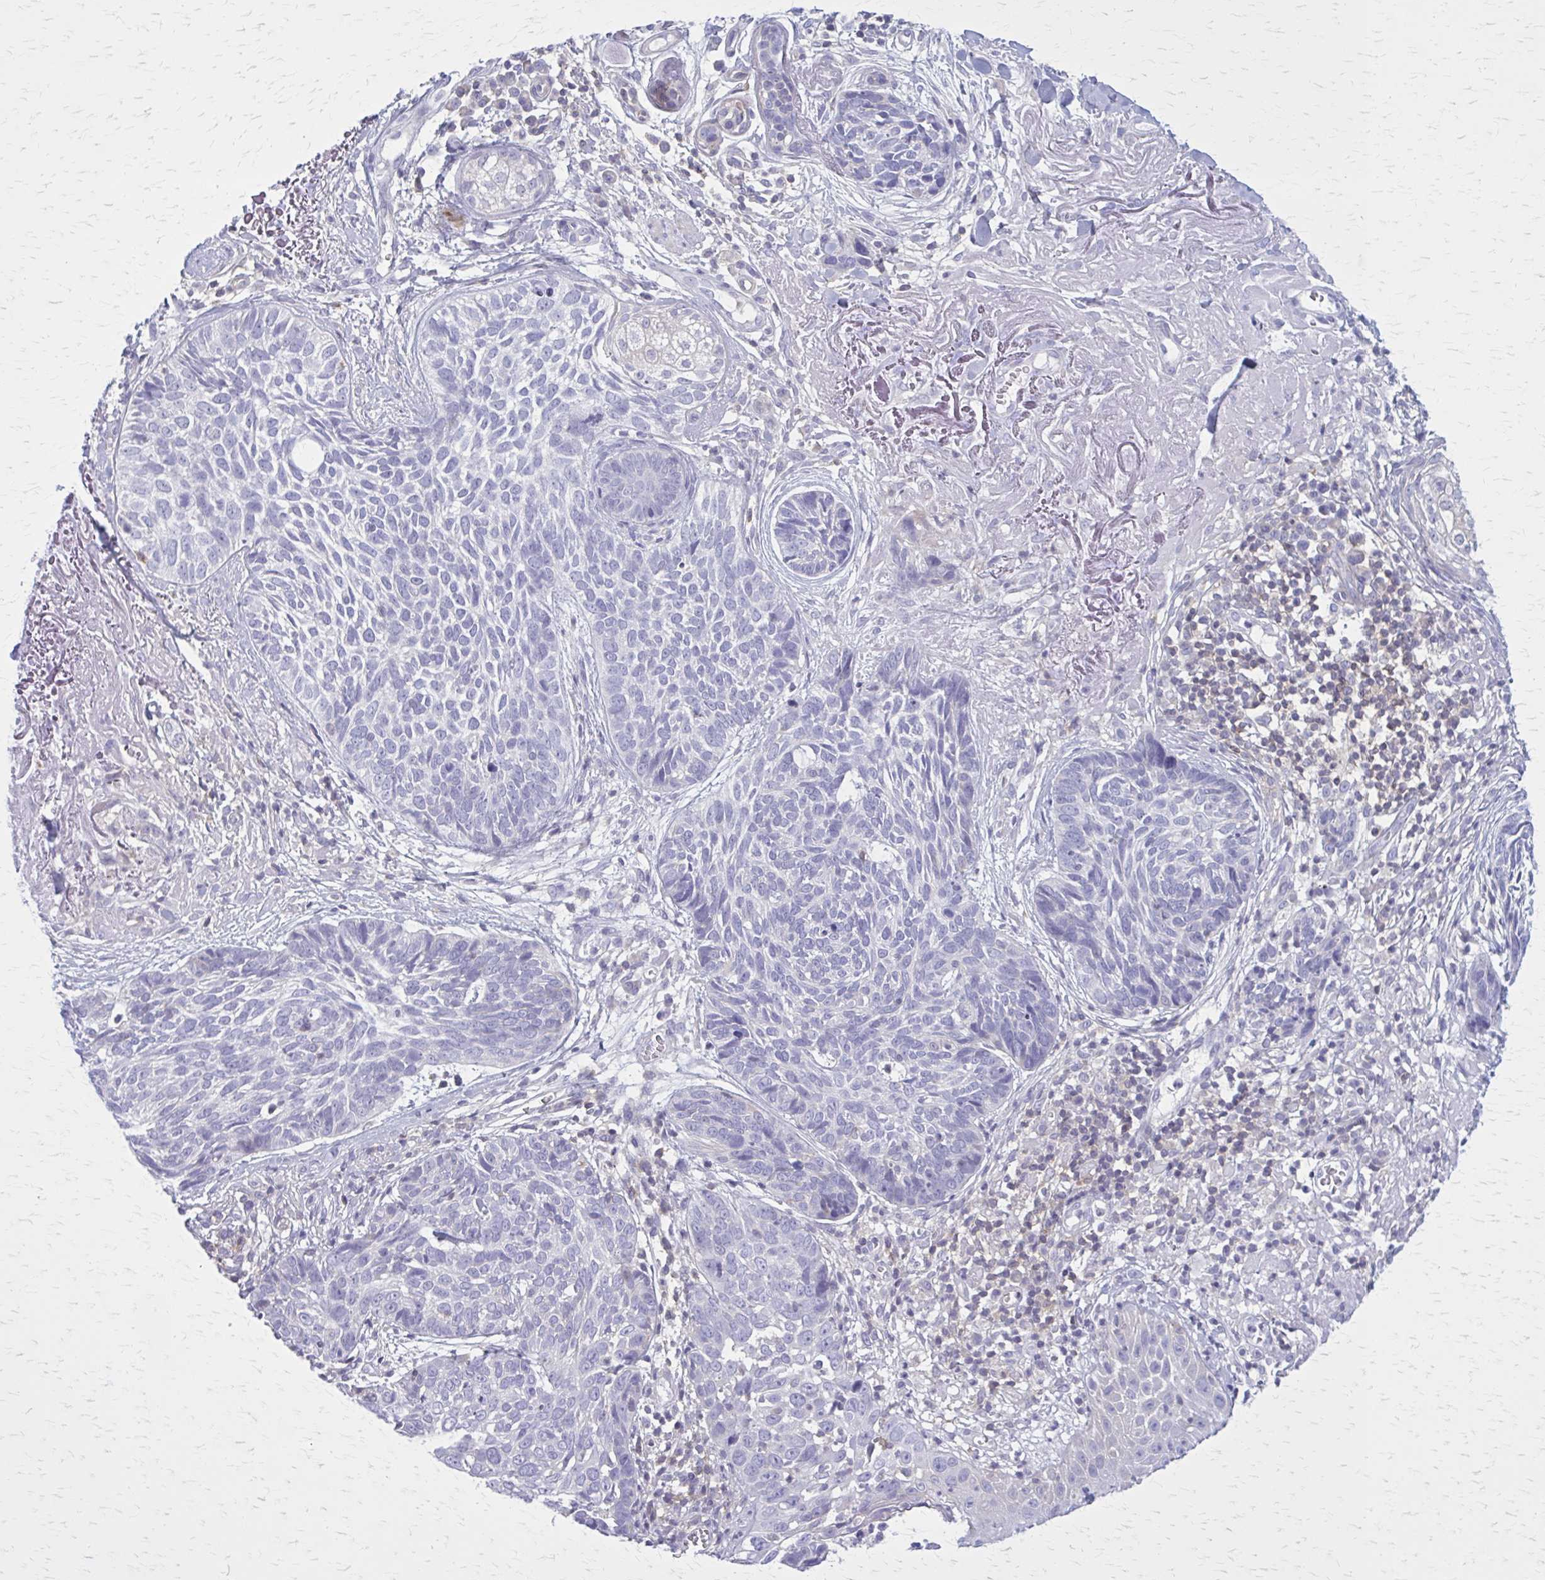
{"staining": {"intensity": "negative", "quantity": "none", "location": "none"}, "tissue": "skin cancer", "cell_type": "Tumor cells", "image_type": "cancer", "snomed": [{"axis": "morphology", "description": "Basal cell carcinoma"}, {"axis": "topography", "description": "Skin"}, {"axis": "topography", "description": "Skin of face"}], "caption": "This is an immunohistochemistry (IHC) micrograph of skin cancer (basal cell carcinoma). There is no staining in tumor cells.", "gene": "PITPNM1", "patient": {"sex": "female", "age": 95}}